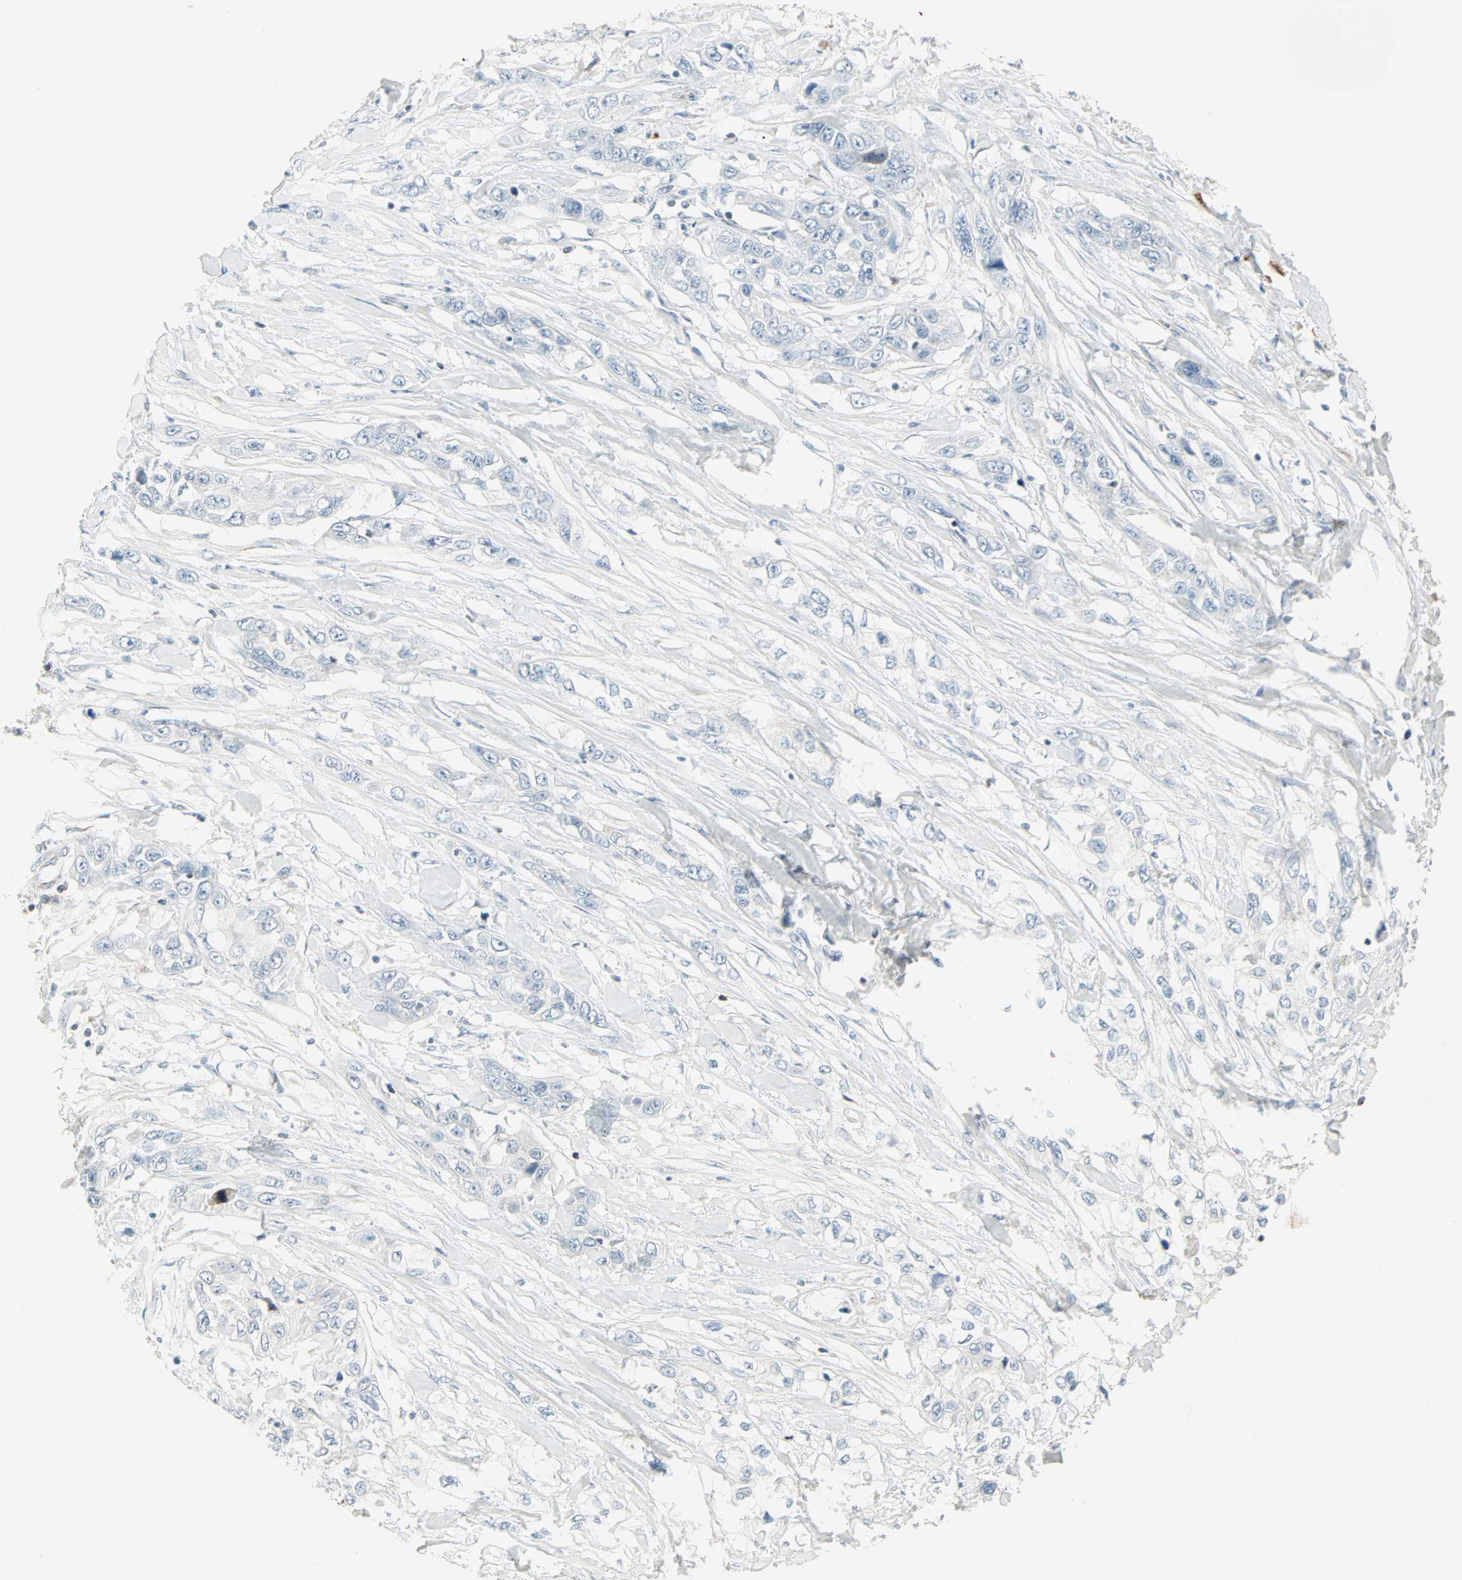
{"staining": {"intensity": "negative", "quantity": "none", "location": "none"}, "tissue": "pancreatic cancer", "cell_type": "Tumor cells", "image_type": "cancer", "snomed": [{"axis": "morphology", "description": "Adenocarcinoma, NOS"}, {"axis": "topography", "description": "Pancreas"}], "caption": "This micrograph is of pancreatic cancer stained with immunohistochemistry to label a protein in brown with the nuclei are counter-stained blue. There is no staining in tumor cells.", "gene": "IDH2", "patient": {"sex": "female", "age": 70}}